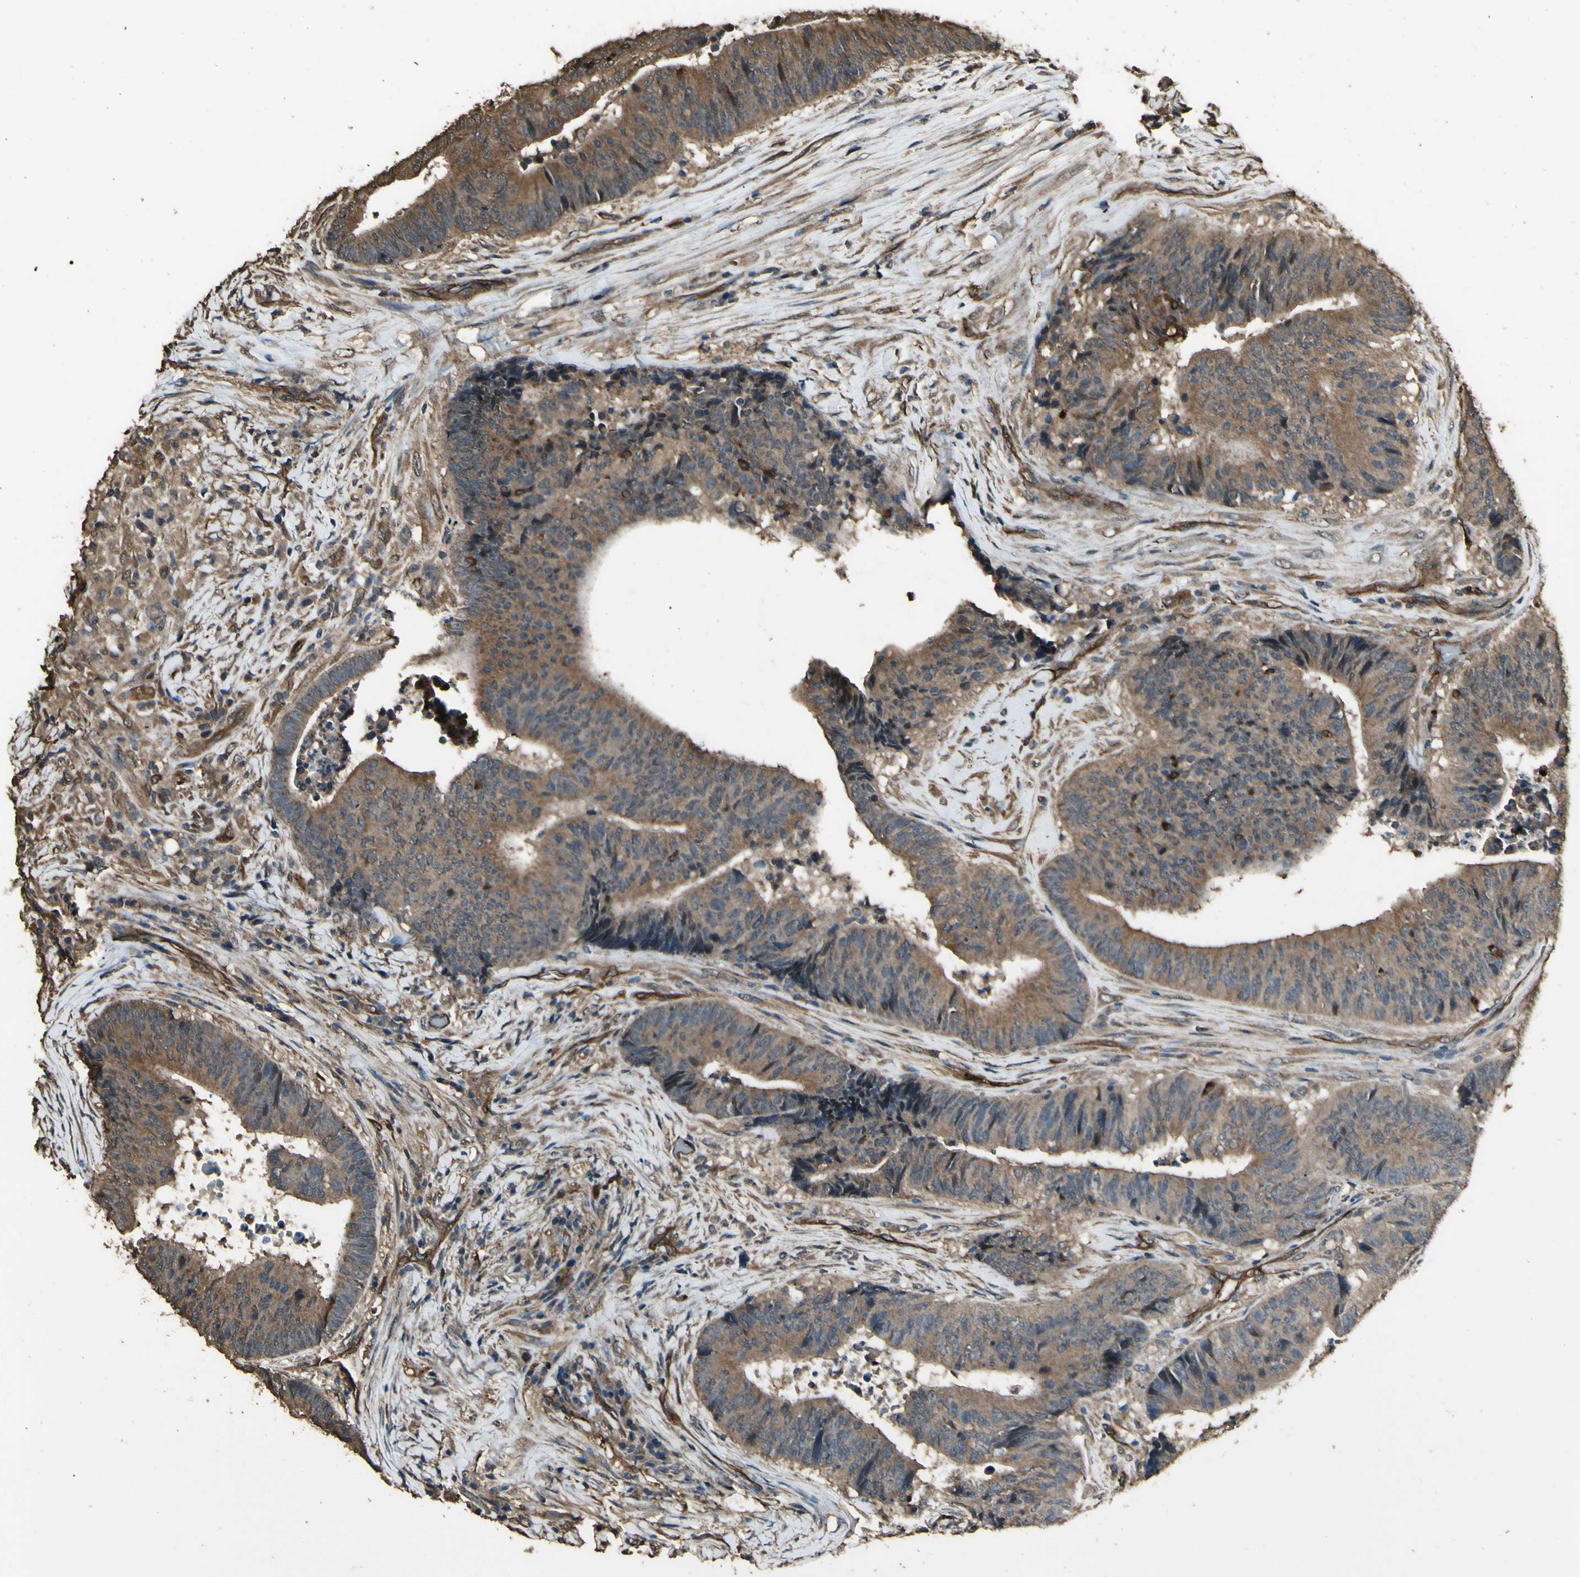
{"staining": {"intensity": "moderate", "quantity": ">75%", "location": "cytoplasmic/membranous"}, "tissue": "colorectal cancer", "cell_type": "Tumor cells", "image_type": "cancer", "snomed": [{"axis": "morphology", "description": "Adenocarcinoma, NOS"}, {"axis": "topography", "description": "Rectum"}], "caption": "Immunohistochemical staining of human colorectal adenocarcinoma exhibits moderate cytoplasmic/membranous protein staining in approximately >75% of tumor cells.", "gene": "TSPO", "patient": {"sex": "male", "age": 72}}